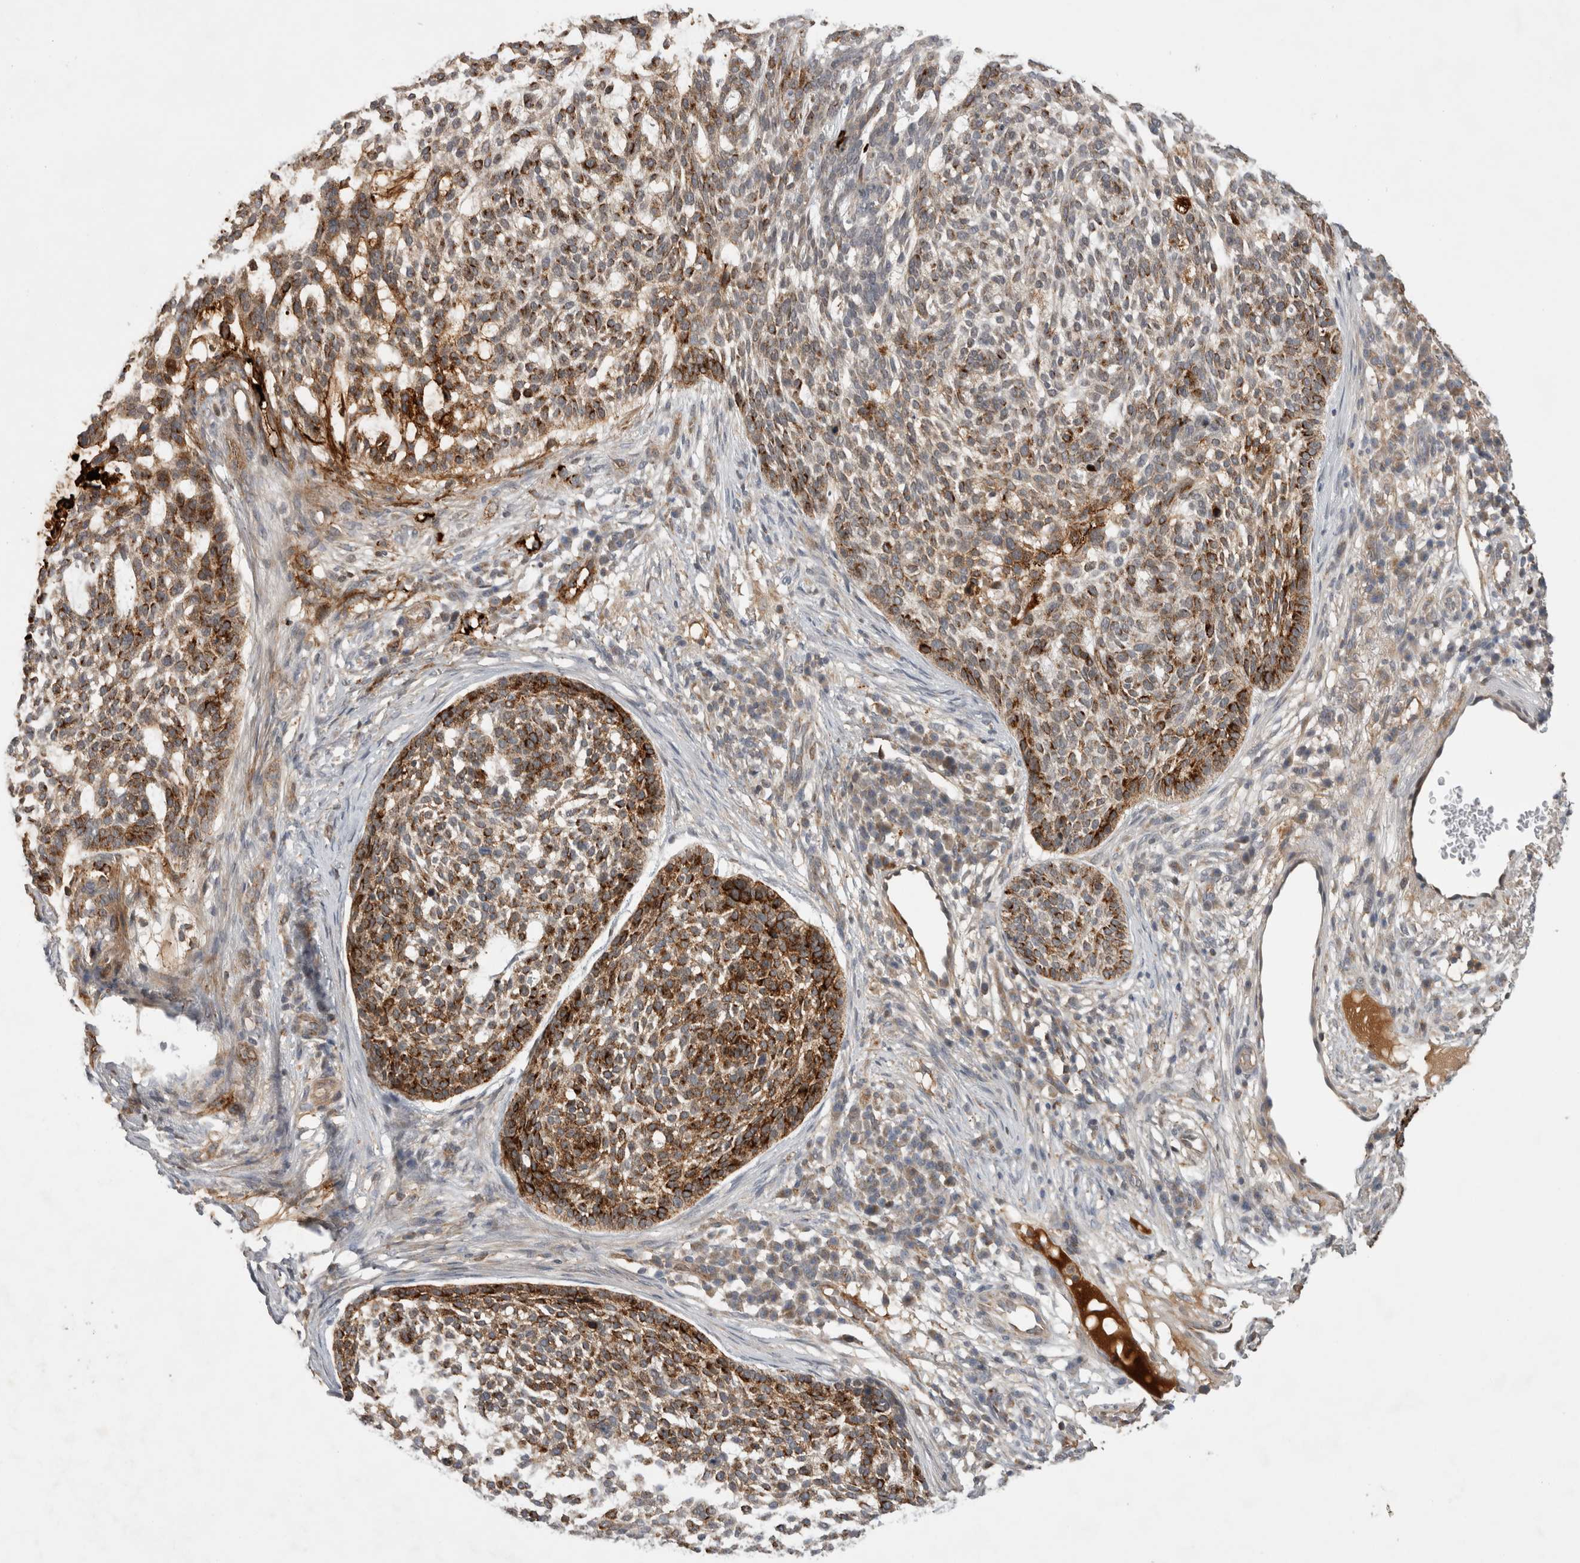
{"staining": {"intensity": "strong", "quantity": ">75%", "location": "cytoplasmic/membranous"}, "tissue": "skin cancer", "cell_type": "Tumor cells", "image_type": "cancer", "snomed": [{"axis": "morphology", "description": "Basal cell carcinoma"}, {"axis": "topography", "description": "Skin"}], "caption": "Skin basal cell carcinoma tissue shows strong cytoplasmic/membranous positivity in about >75% of tumor cells, visualized by immunohistochemistry. (DAB (3,3'-diaminobenzidine) = brown stain, brightfield microscopy at high magnification).", "gene": "KCNIP1", "patient": {"sex": "female", "age": 64}}